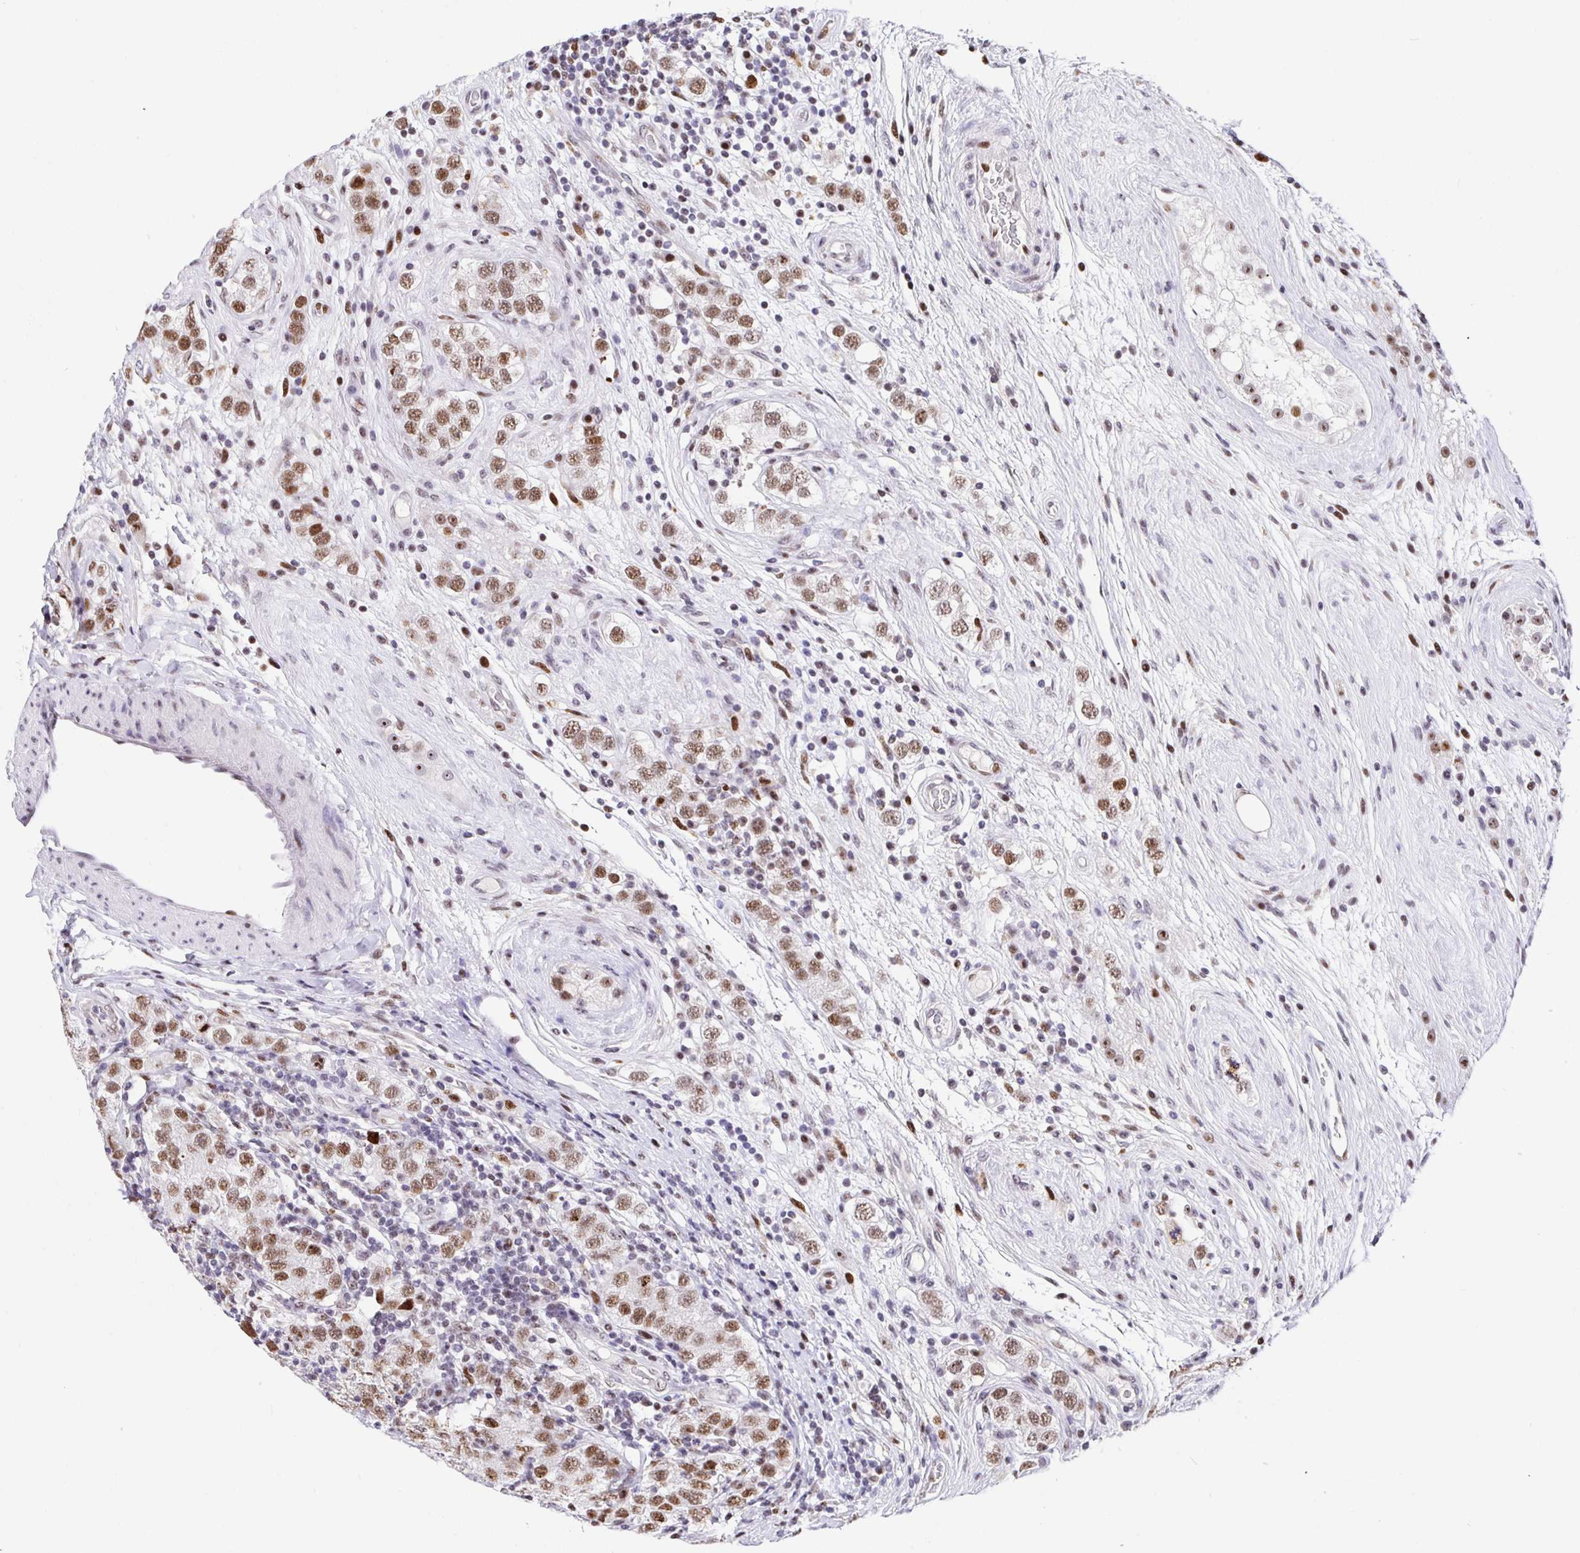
{"staining": {"intensity": "moderate", "quantity": ">75%", "location": "nuclear"}, "tissue": "testis cancer", "cell_type": "Tumor cells", "image_type": "cancer", "snomed": [{"axis": "morphology", "description": "Seminoma, NOS"}, {"axis": "topography", "description": "Testis"}], "caption": "Immunohistochemical staining of human testis cancer (seminoma) shows medium levels of moderate nuclear protein staining in about >75% of tumor cells.", "gene": "SETD5", "patient": {"sex": "male", "age": 34}}